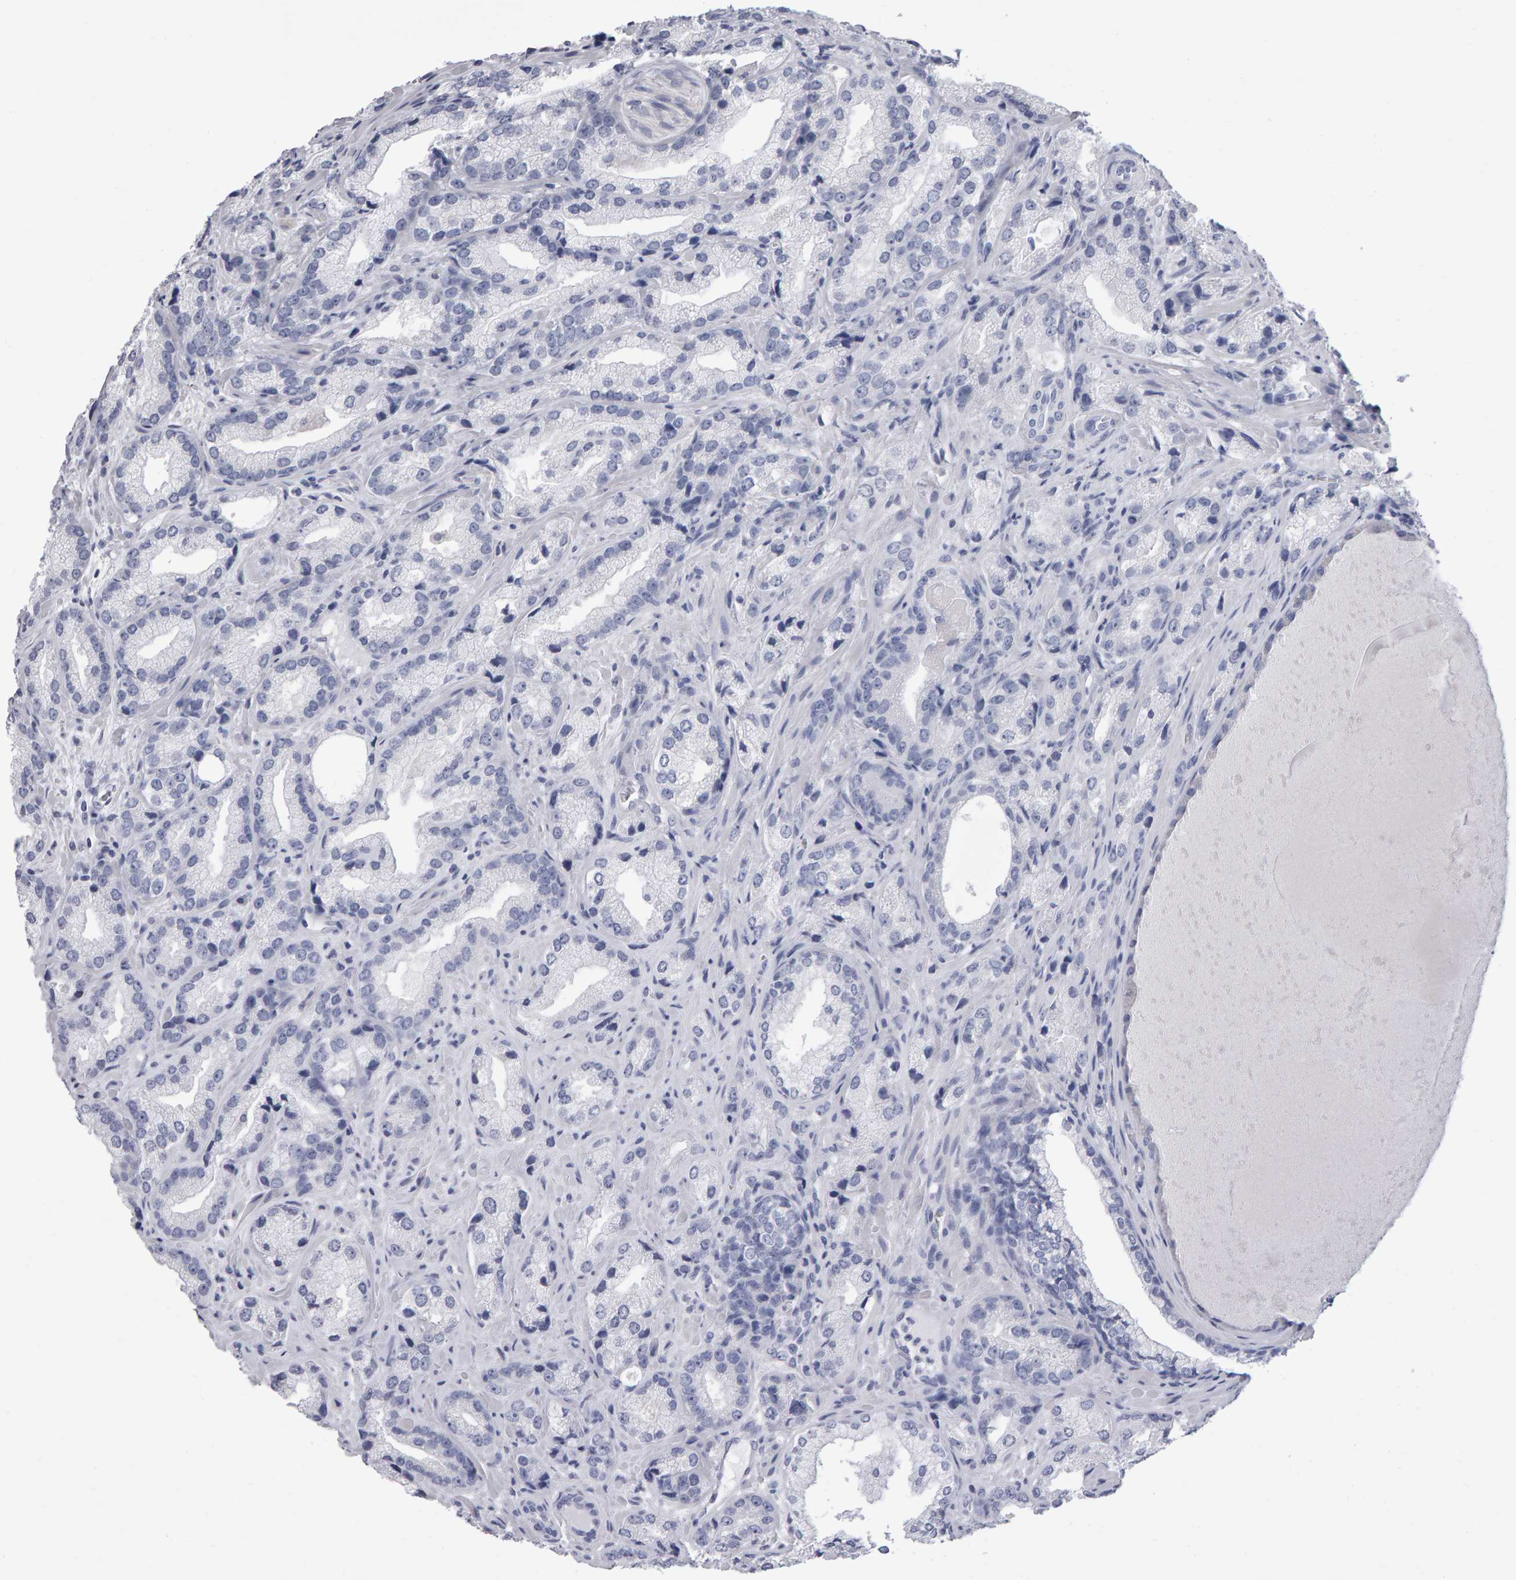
{"staining": {"intensity": "negative", "quantity": "none", "location": "none"}, "tissue": "prostate cancer", "cell_type": "Tumor cells", "image_type": "cancer", "snomed": [{"axis": "morphology", "description": "Adenocarcinoma, High grade"}, {"axis": "topography", "description": "Prostate"}], "caption": "Photomicrograph shows no significant protein positivity in tumor cells of prostate cancer (high-grade adenocarcinoma).", "gene": "NCDN", "patient": {"sex": "male", "age": 63}}